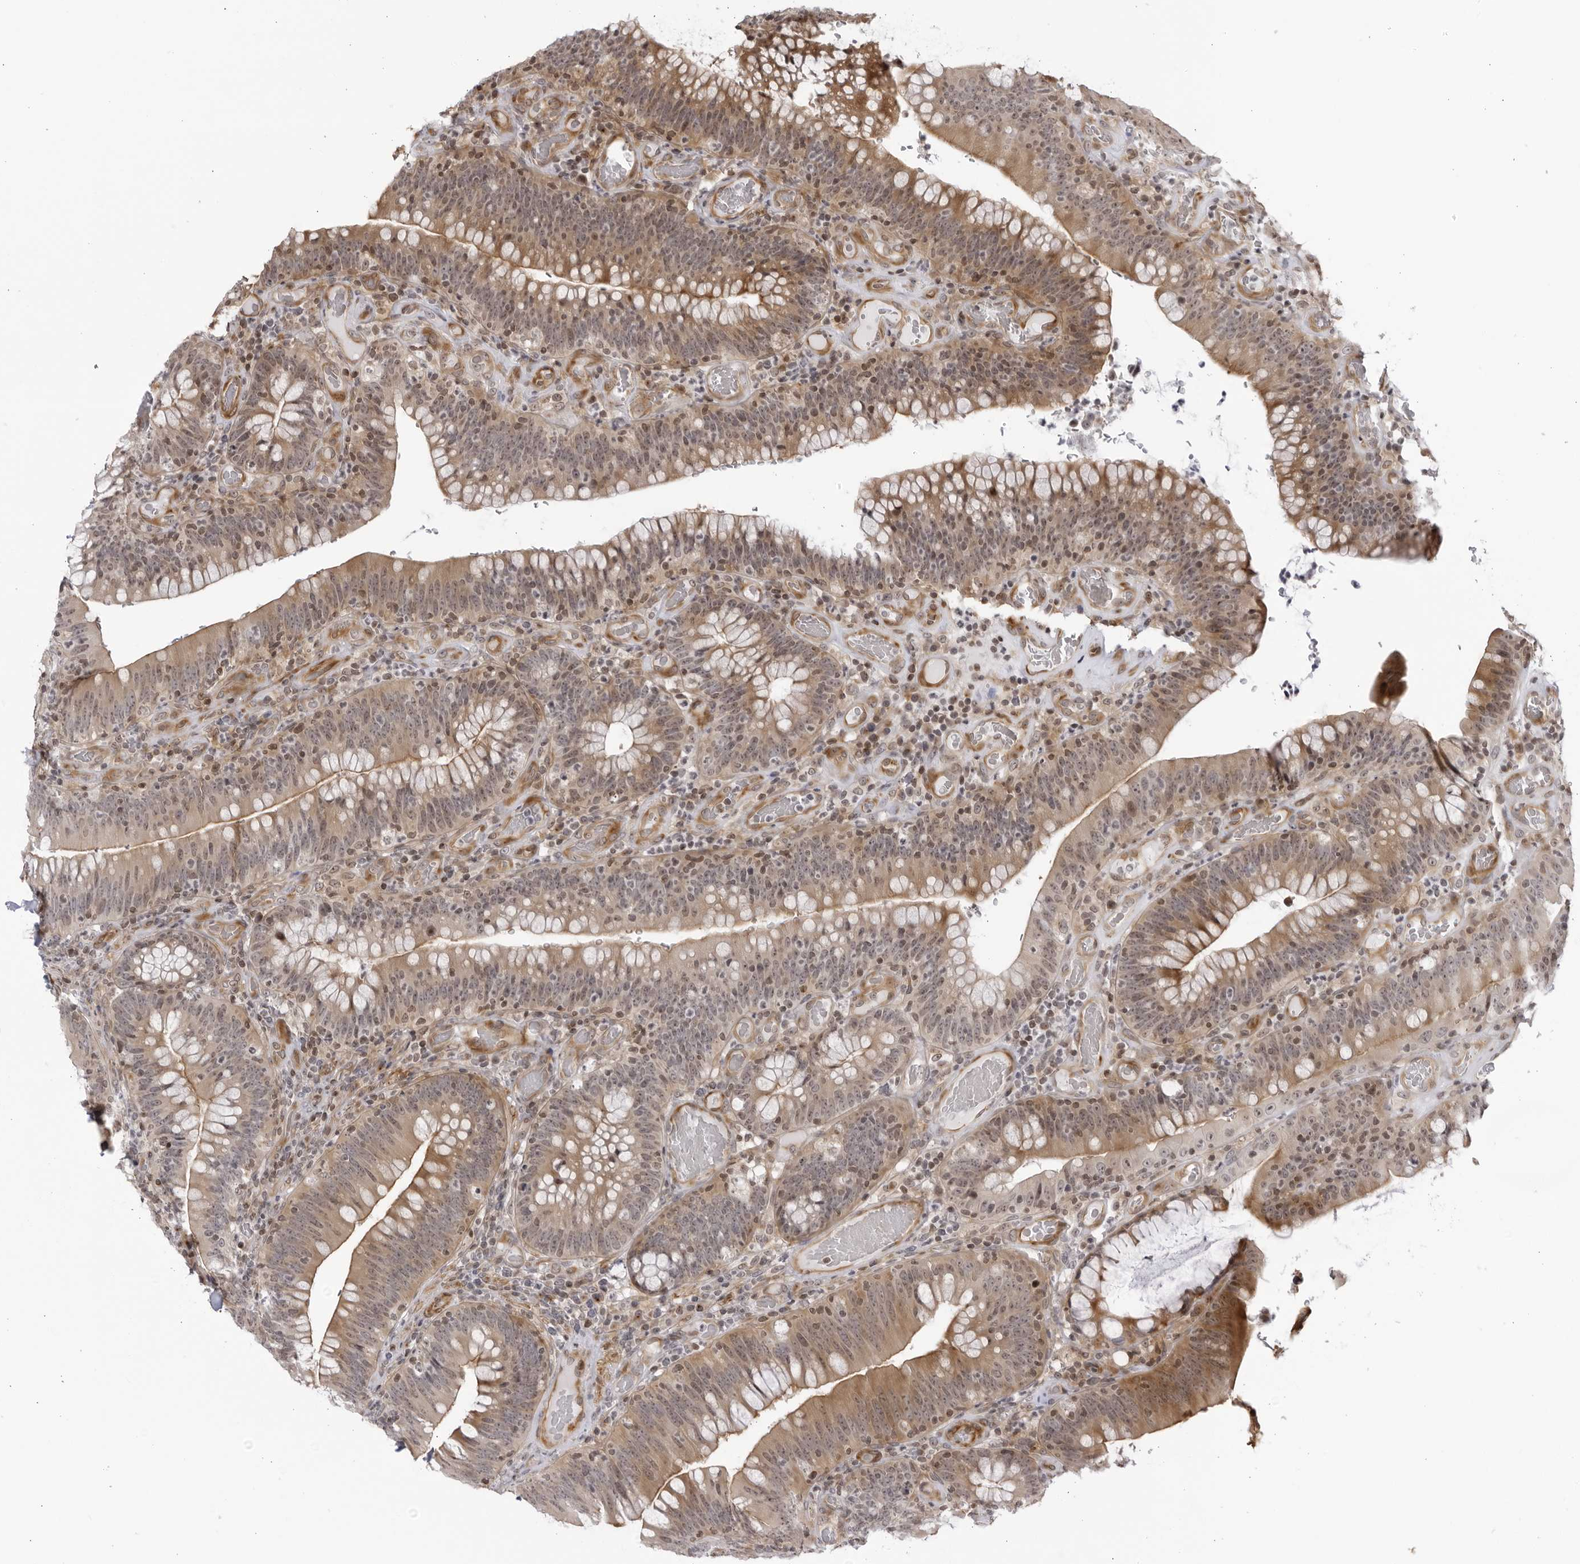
{"staining": {"intensity": "moderate", "quantity": "25%-75%", "location": "cytoplasmic/membranous,nuclear"}, "tissue": "colorectal cancer", "cell_type": "Tumor cells", "image_type": "cancer", "snomed": [{"axis": "morphology", "description": "Normal tissue, NOS"}, {"axis": "topography", "description": "Colon"}], "caption": "Approximately 25%-75% of tumor cells in colorectal cancer demonstrate moderate cytoplasmic/membranous and nuclear protein staining as visualized by brown immunohistochemical staining.", "gene": "CNBD1", "patient": {"sex": "female", "age": 82}}